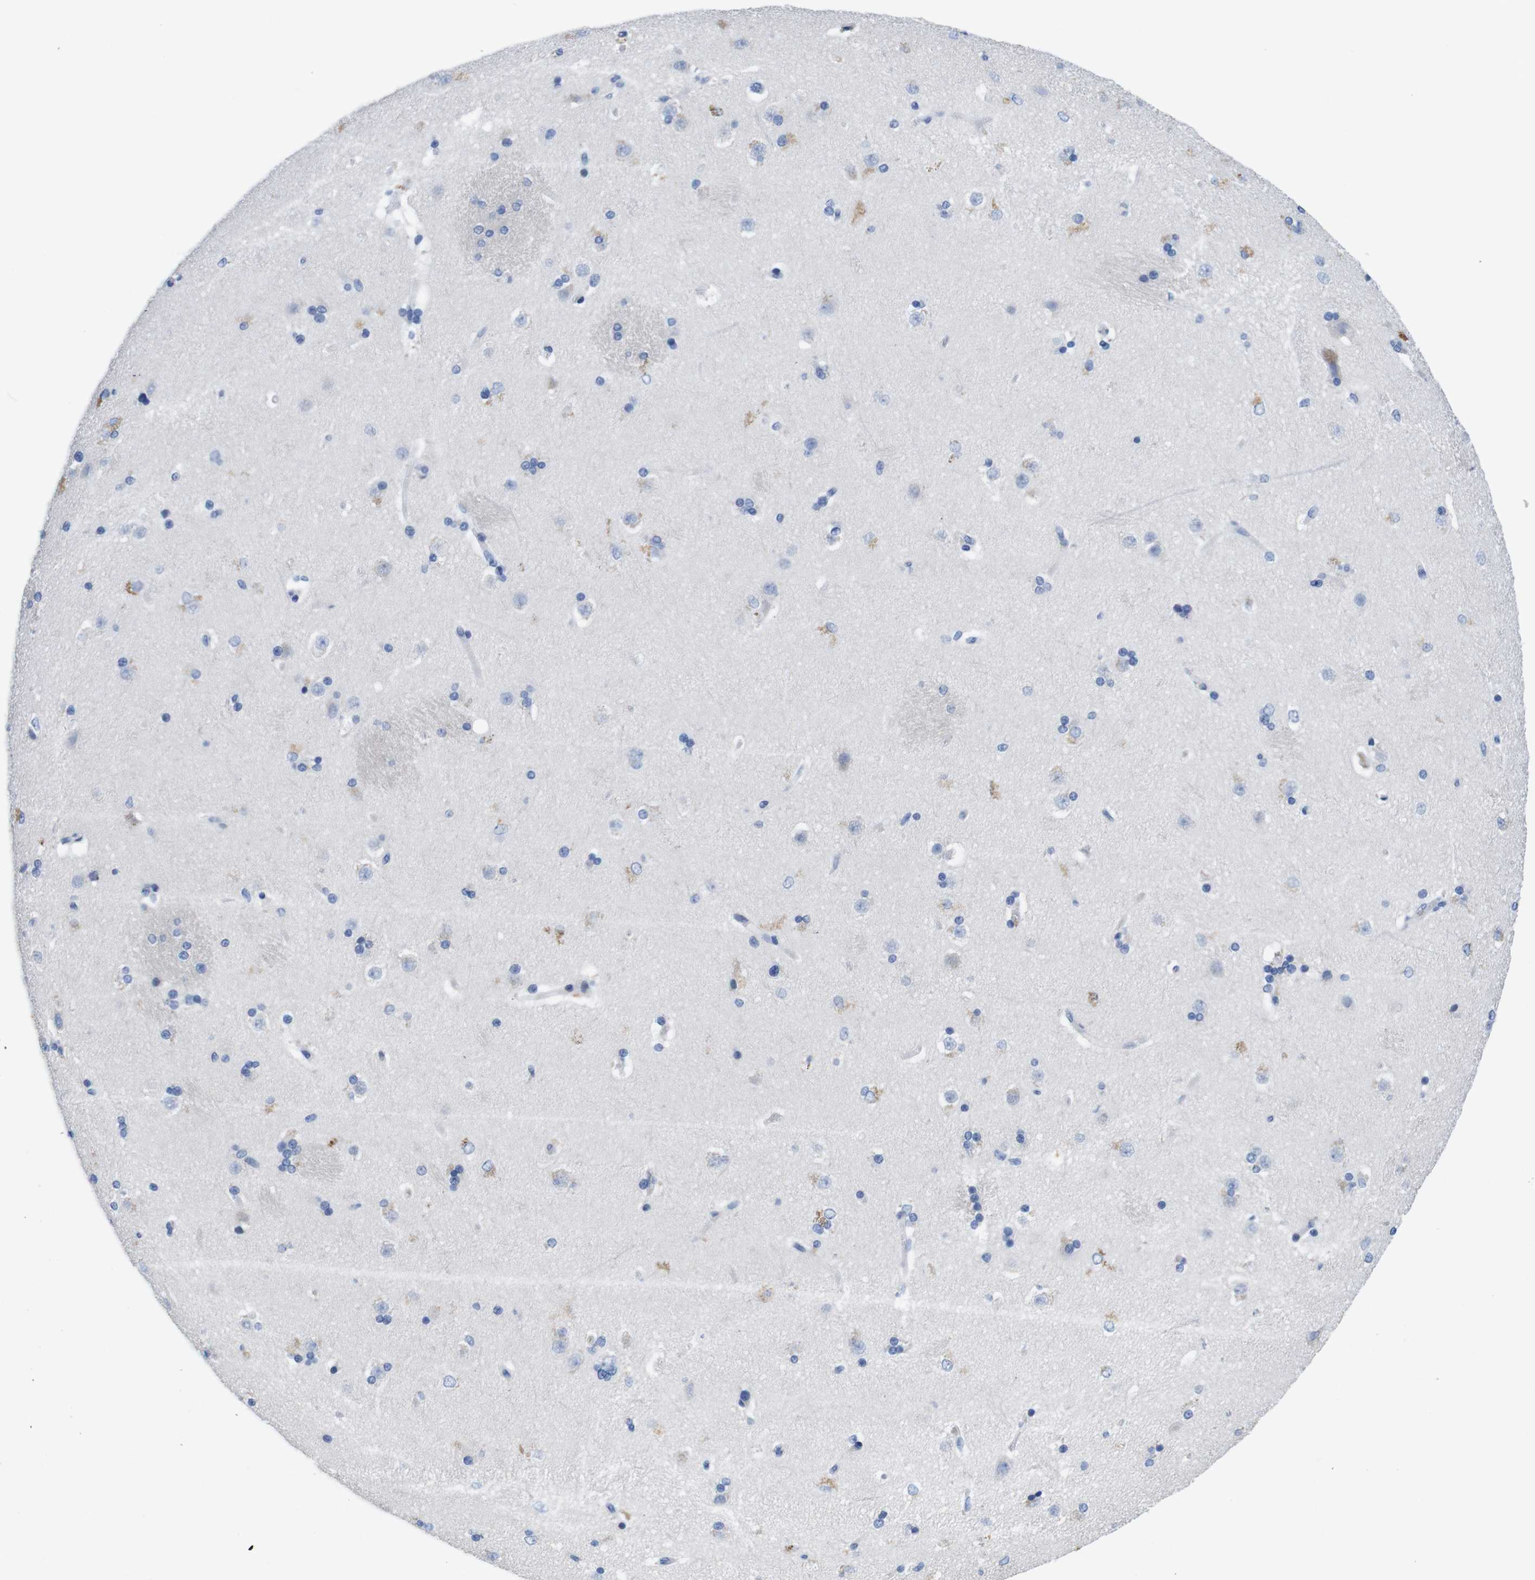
{"staining": {"intensity": "negative", "quantity": "none", "location": "none"}, "tissue": "caudate", "cell_type": "Glial cells", "image_type": "normal", "snomed": [{"axis": "morphology", "description": "Normal tissue, NOS"}, {"axis": "topography", "description": "Lateral ventricle wall"}], "caption": "The photomicrograph shows no staining of glial cells in unremarkable caudate.", "gene": "C1RL", "patient": {"sex": "female", "age": 19}}